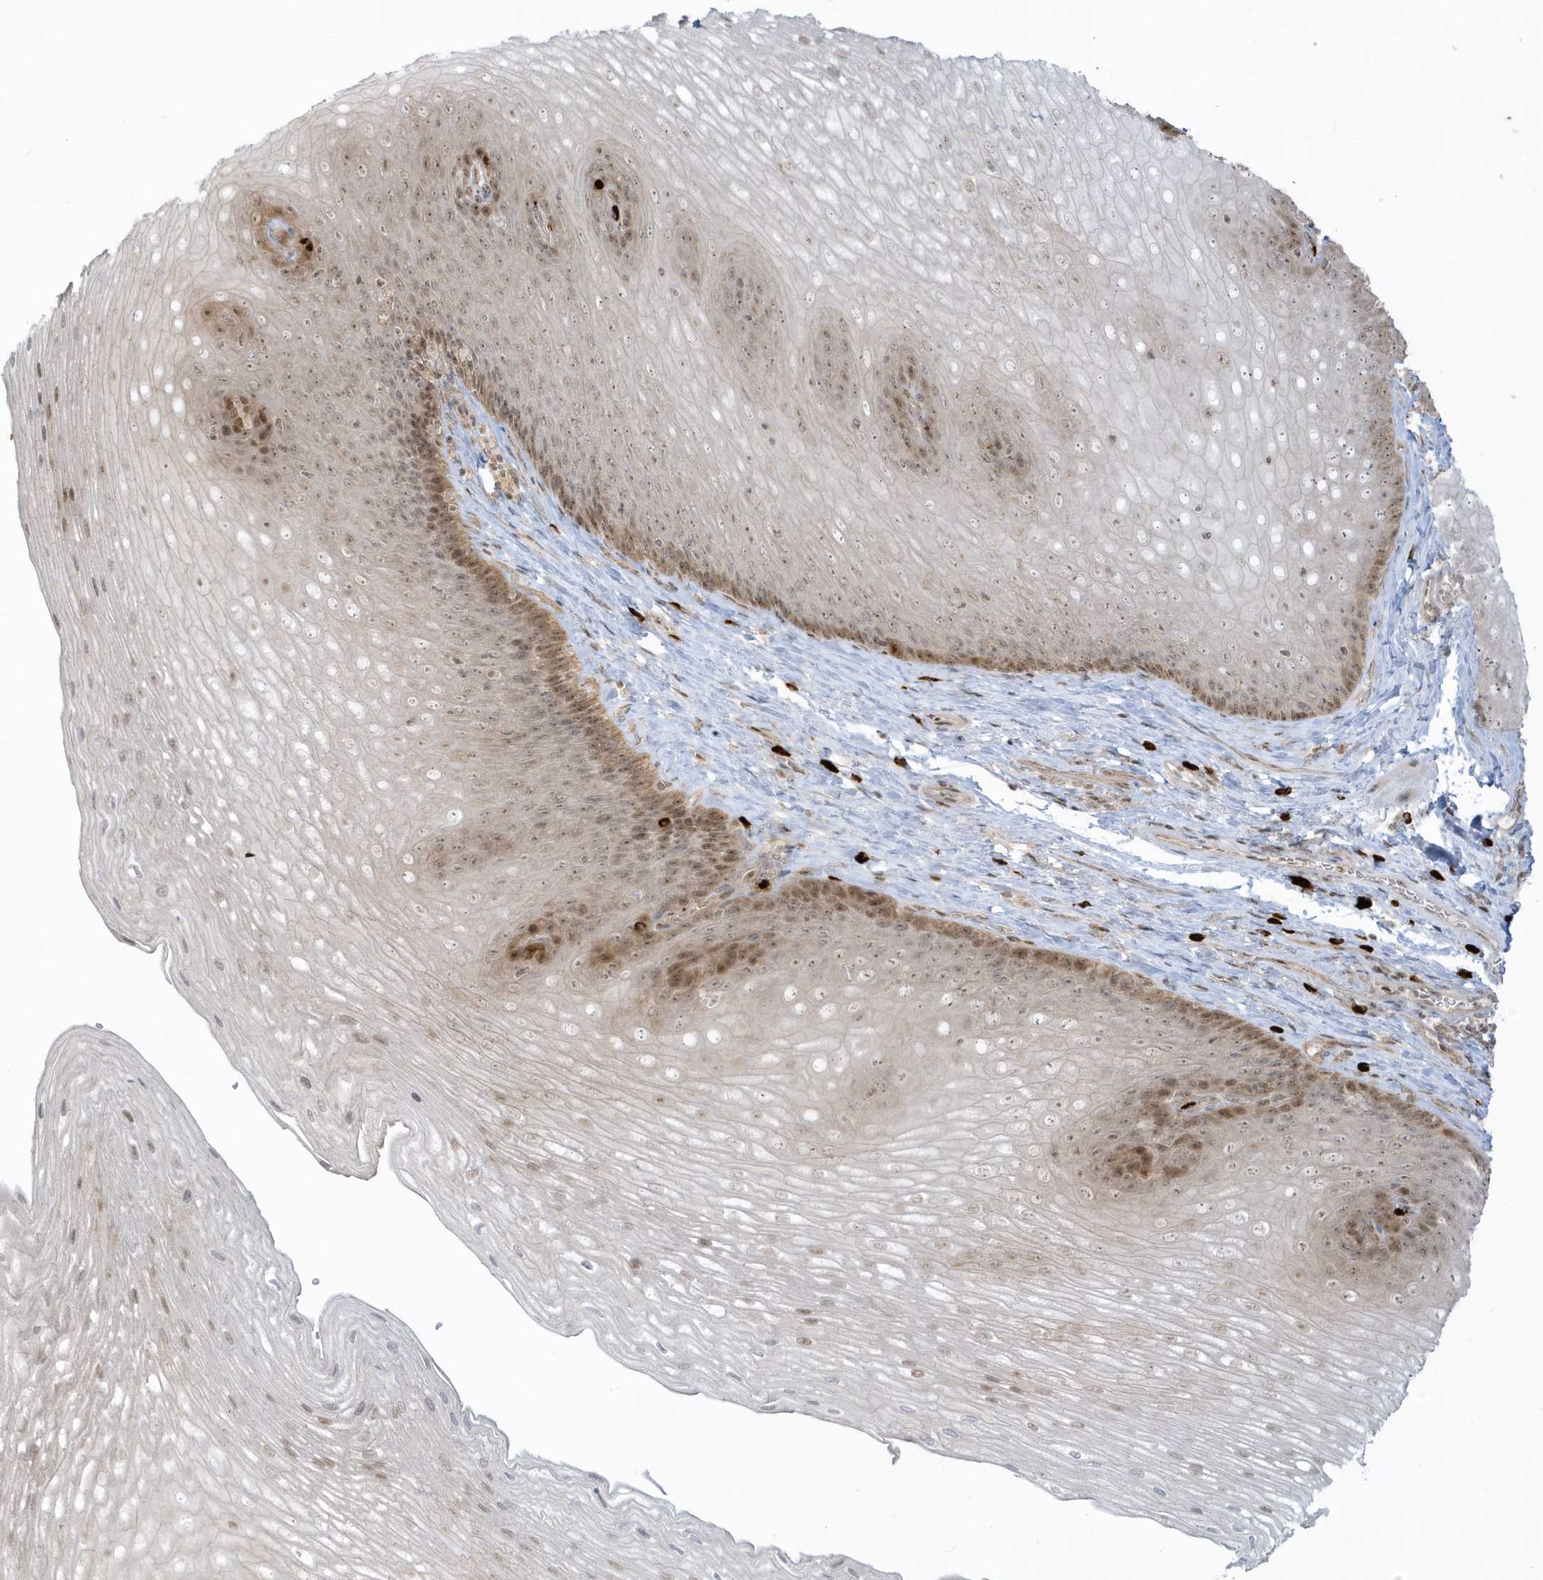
{"staining": {"intensity": "moderate", "quantity": "25%-75%", "location": "nuclear"}, "tissue": "esophagus", "cell_type": "Squamous epithelial cells", "image_type": "normal", "snomed": [{"axis": "morphology", "description": "Normal tissue, NOS"}, {"axis": "topography", "description": "Esophagus"}], "caption": "Approximately 25%-75% of squamous epithelial cells in unremarkable esophagus demonstrate moderate nuclear protein positivity as visualized by brown immunohistochemical staining.", "gene": "PPP1R7", "patient": {"sex": "female", "age": 66}}